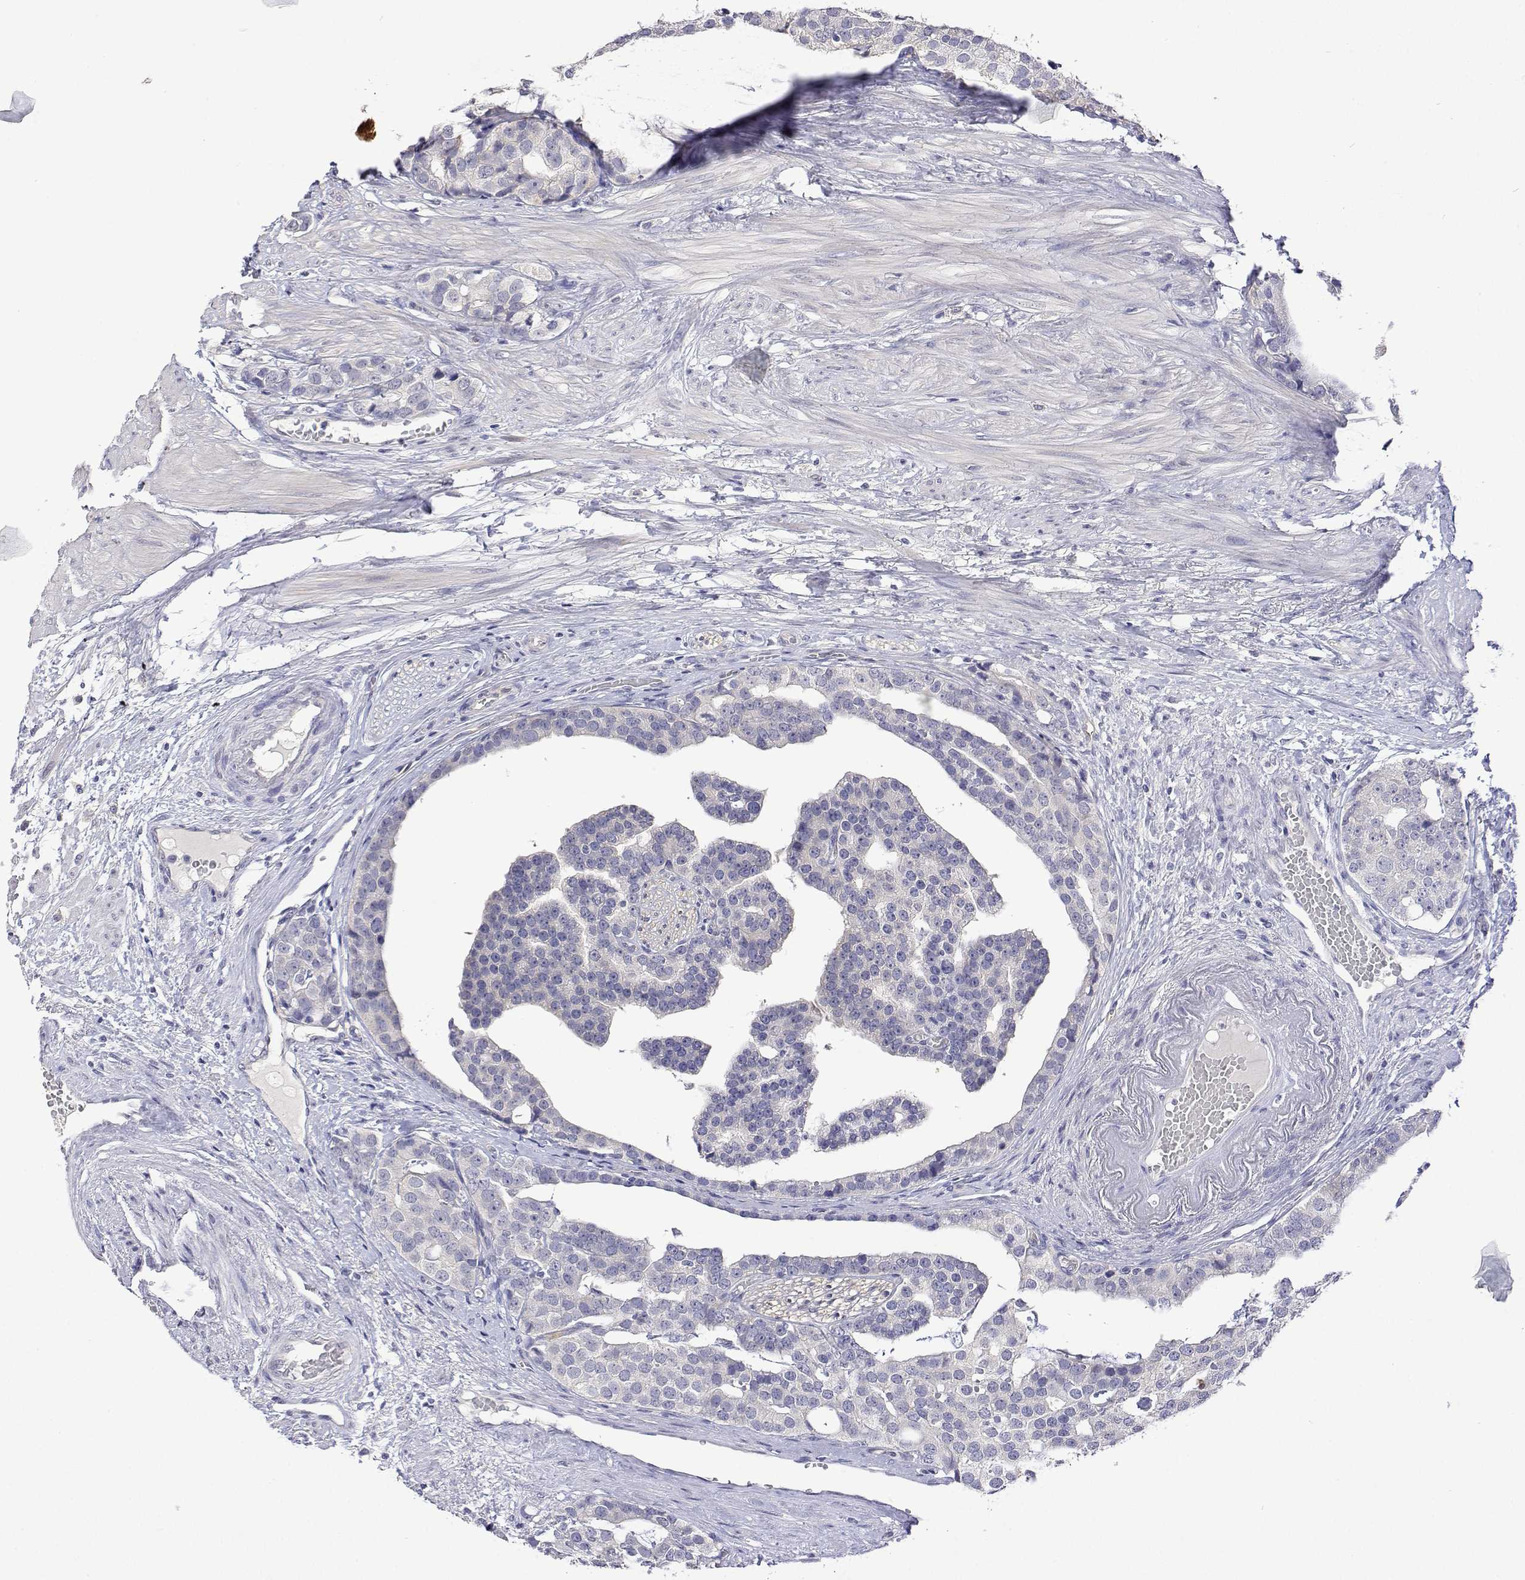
{"staining": {"intensity": "negative", "quantity": "none", "location": "none"}, "tissue": "prostate cancer", "cell_type": "Tumor cells", "image_type": "cancer", "snomed": [{"axis": "morphology", "description": "Adenocarcinoma, High grade"}, {"axis": "topography", "description": "Prostate"}], "caption": "Immunohistochemical staining of prostate adenocarcinoma (high-grade) demonstrates no significant expression in tumor cells.", "gene": "PLCB1", "patient": {"sex": "male", "age": 71}}